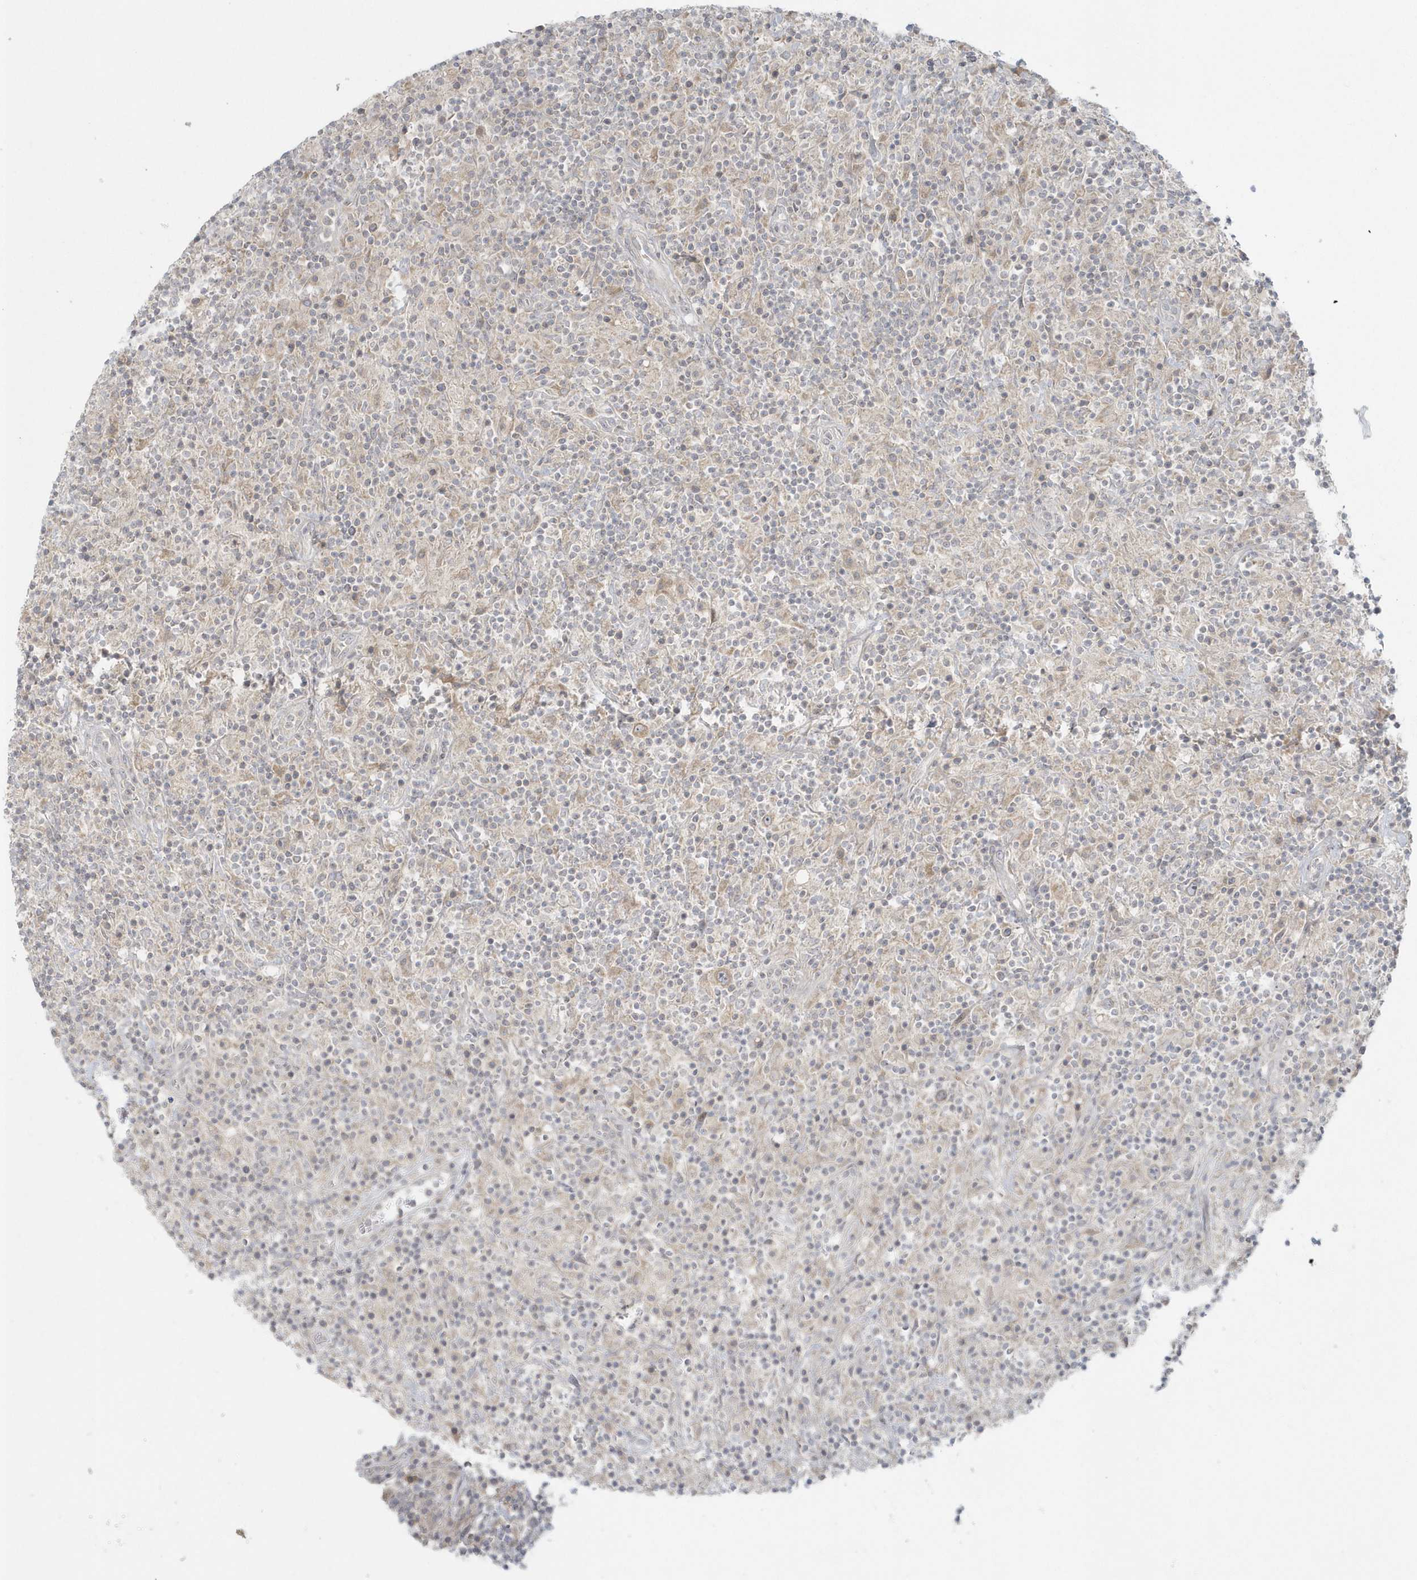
{"staining": {"intensity": "weak", "quantity": "<25%", "location": "cytoplasmic/membranous"}, "tissue": "lymphoma", "cell_type": "Tumor cells", "image_type": "cancer", "snomed": [{"axis": "morphology", "description": "Hodgkin's disease, NOS"}, {"axis": "topography", "description": "Lymph node"}], "caption": "Tumor cells show no significant positivity in lymphoma.", "gene": "BLTP3A", "patient": {"sex": "male", "age": 70}}